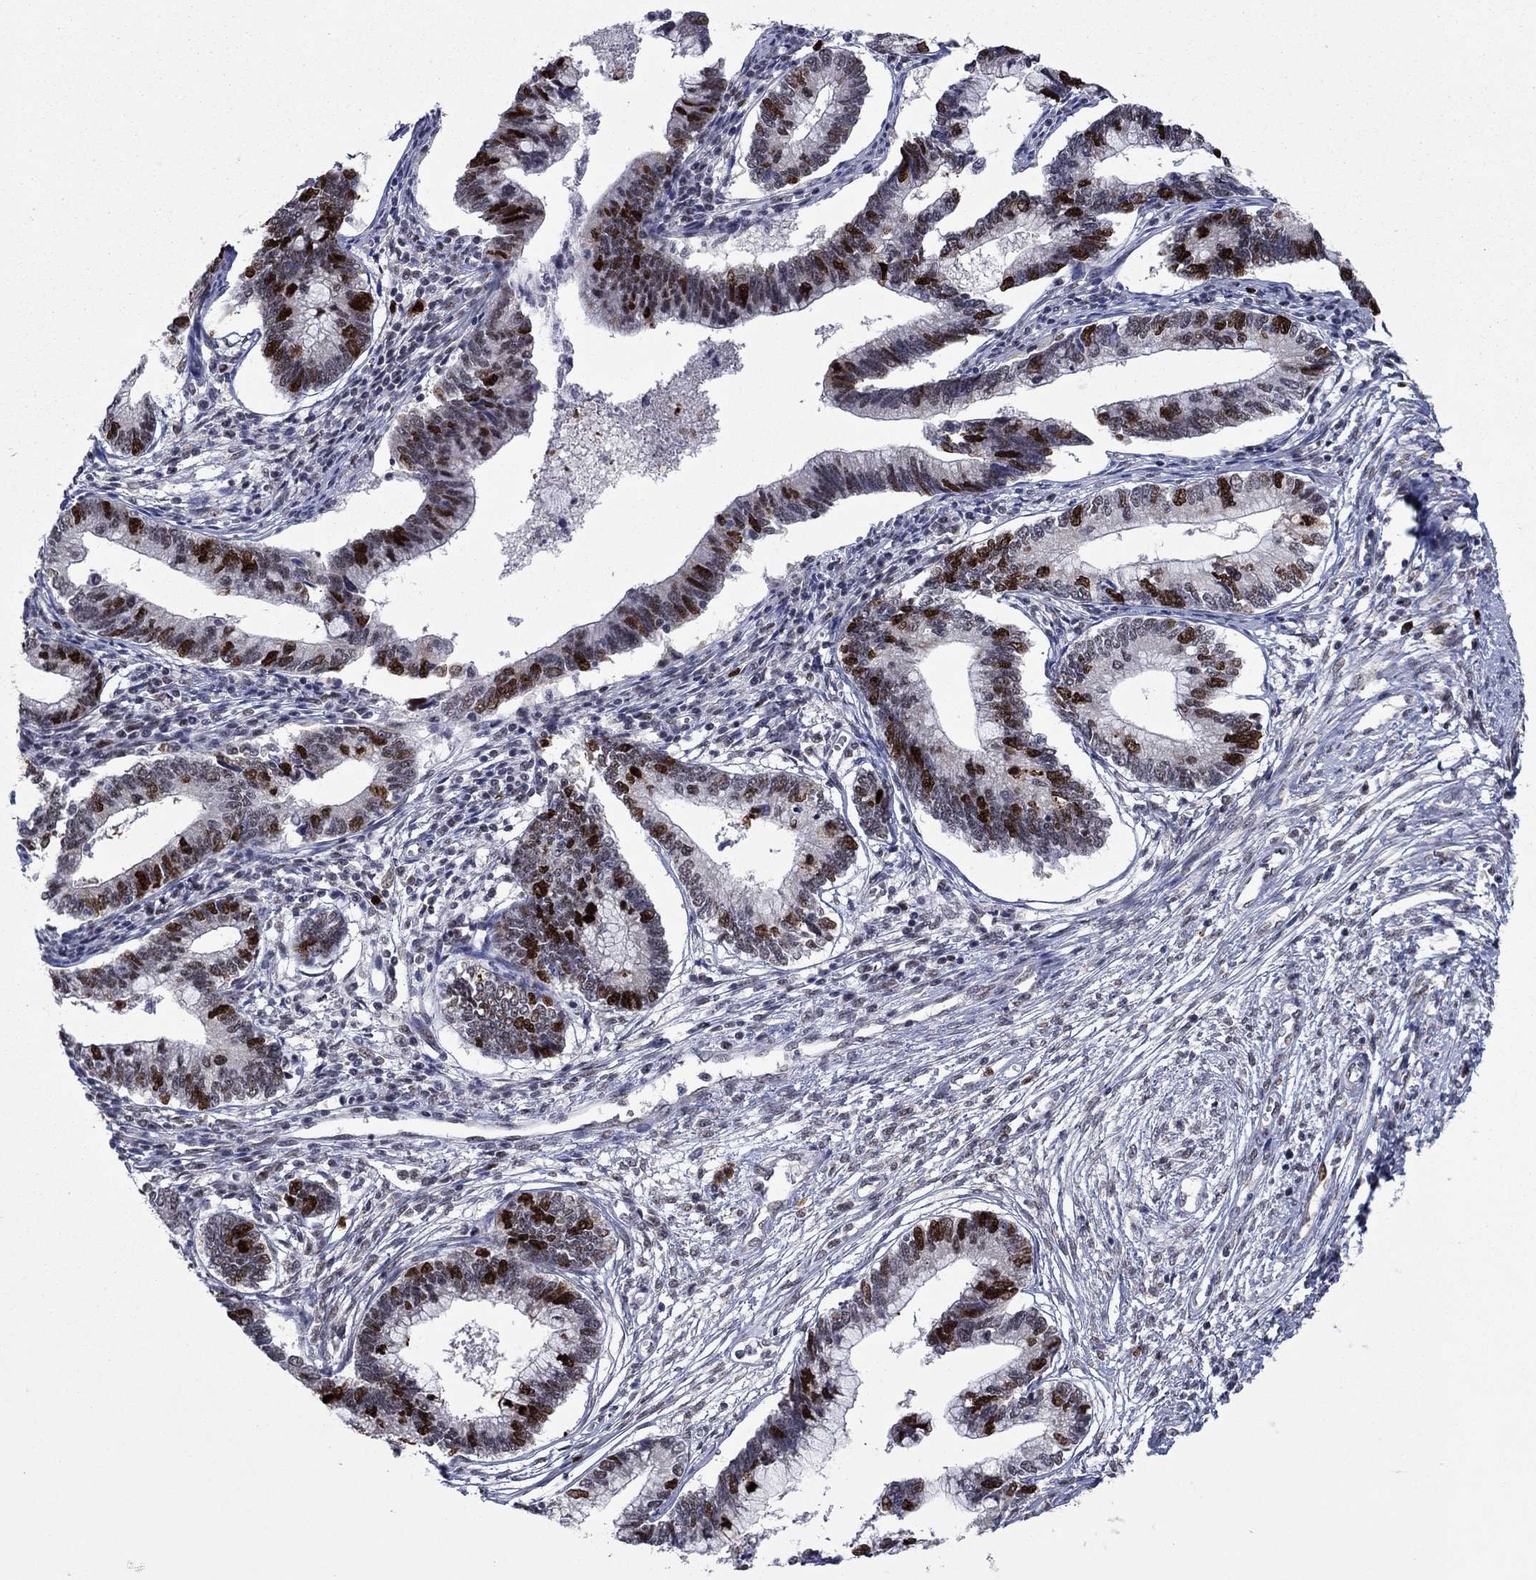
{"staining": {"intensity": "strong", "quantity": "25%-75%", "location": "nuclear"}, "tissue": "cervical cancer", "cell_type": "Tumor cells", "image_type": "cancer", "snomed": [{"axis": "morphology", "description": "Adenocarcinoma, NOS"}, {"axis": "topography", "description": "Cervix"}], "caption": "Protein analysis of cervical cancer (adenocarcinoma) tissue demonstrates strong nuclear expression in about 25%-75% of tumor cells.", "gene": "CDCA5", "patient": {"sex": "female", "age": 44}}